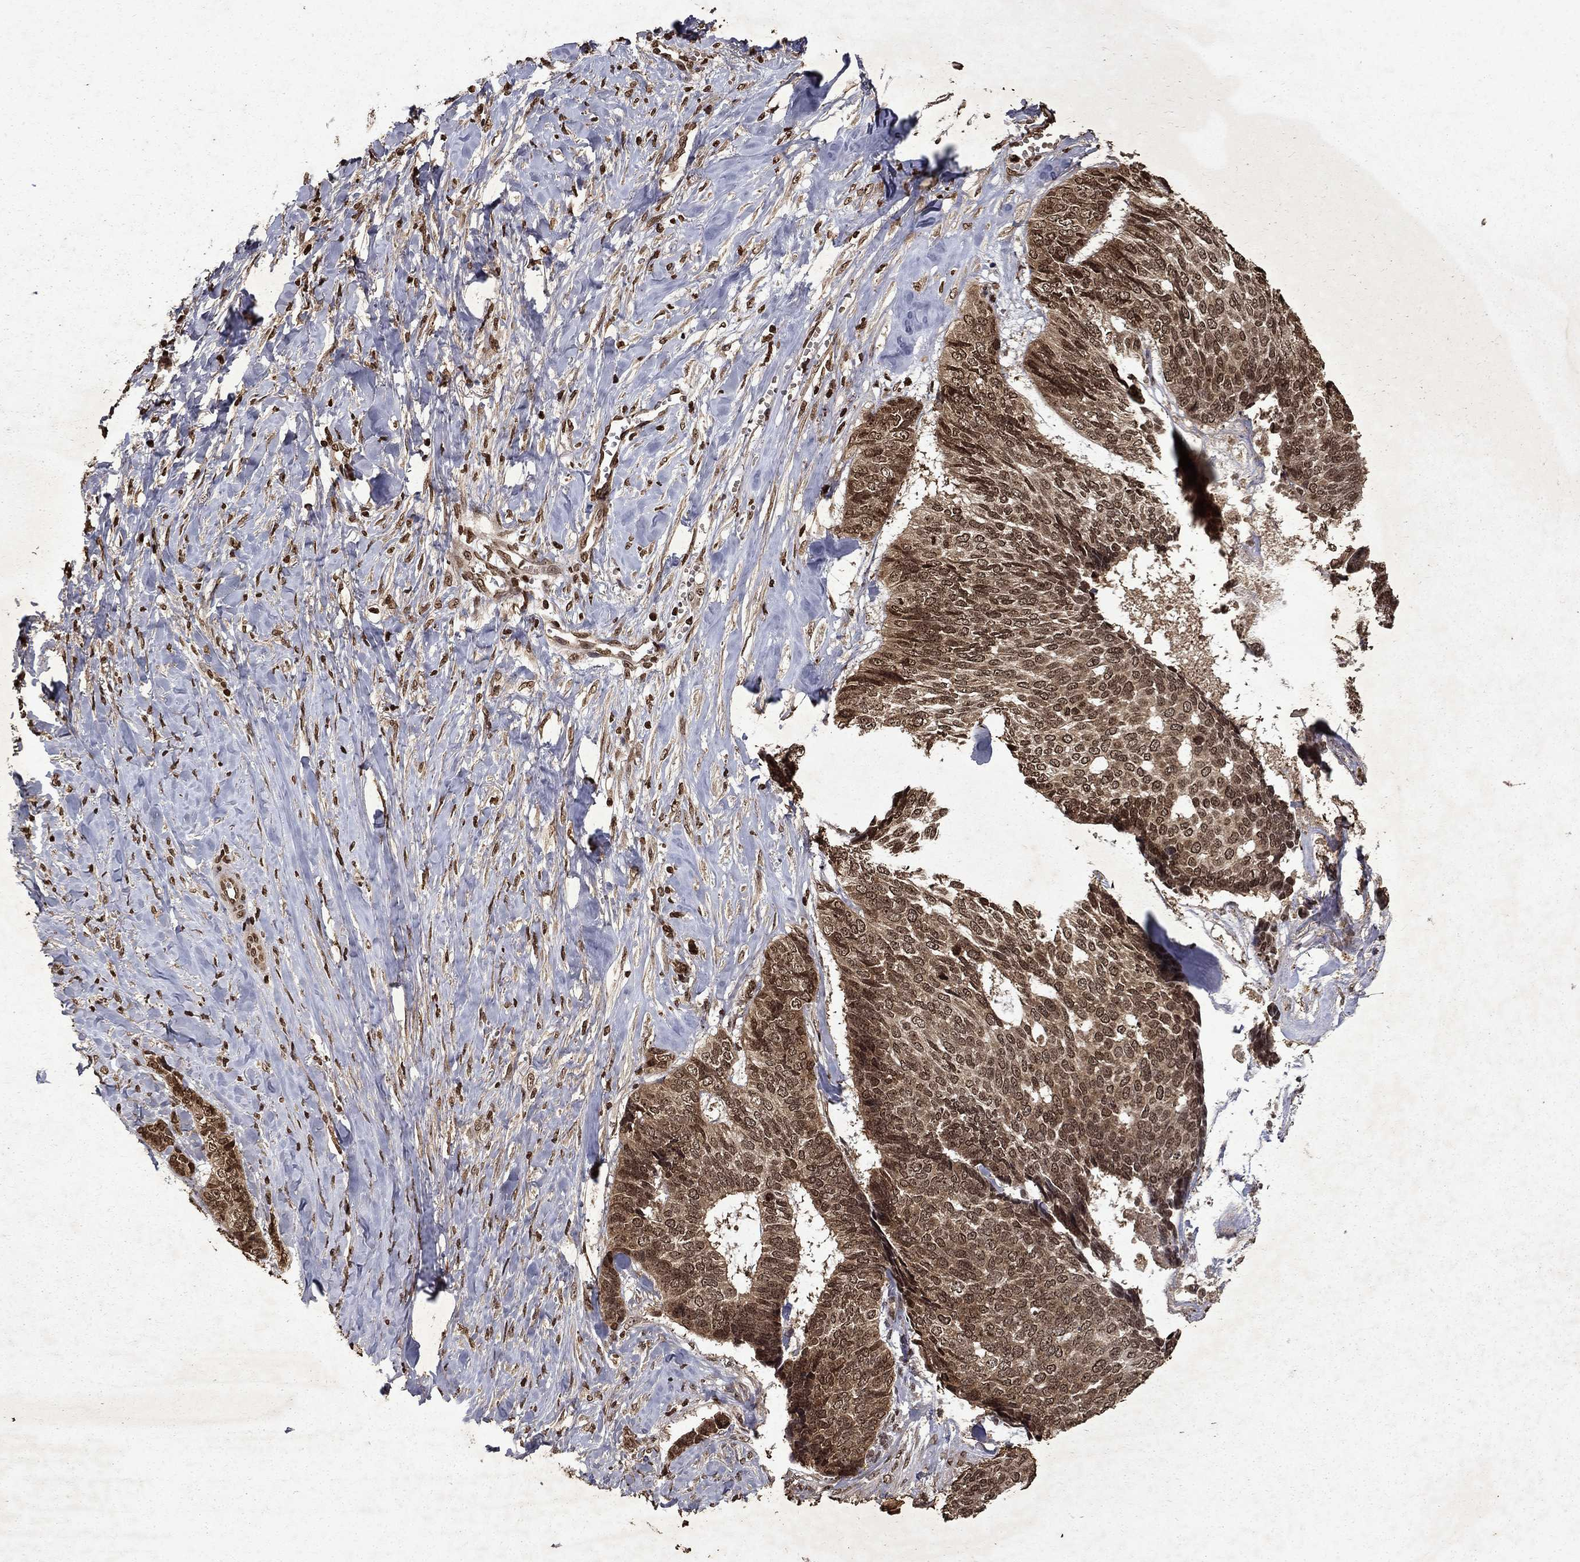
{"staining": {"intensity": "moderate", "quantity": "25%-75%", "location": "cytoplasmic/membranous,nuclear"}, "tissue": "skin cancer", "cell_type": "Tumor cells", "image_type": "cancer", "snomed": [{"axis": "morphology", "description": "Basal cell carcinoma"}, {"axis": "topography", "description": "Skin"}], "caption": "Immunohistochemical staining of human skin cancer (basal cell carcinoma) reveals medium levels of moderate cytoplasmic/membranous and nuclear protein expression in approximately 25%-75% of tumor cells. (DAB = brown stain, brightfield microscopy at high magnification).", "gene": "PIN4", "patient": {"sex": "male", "age": 86}}